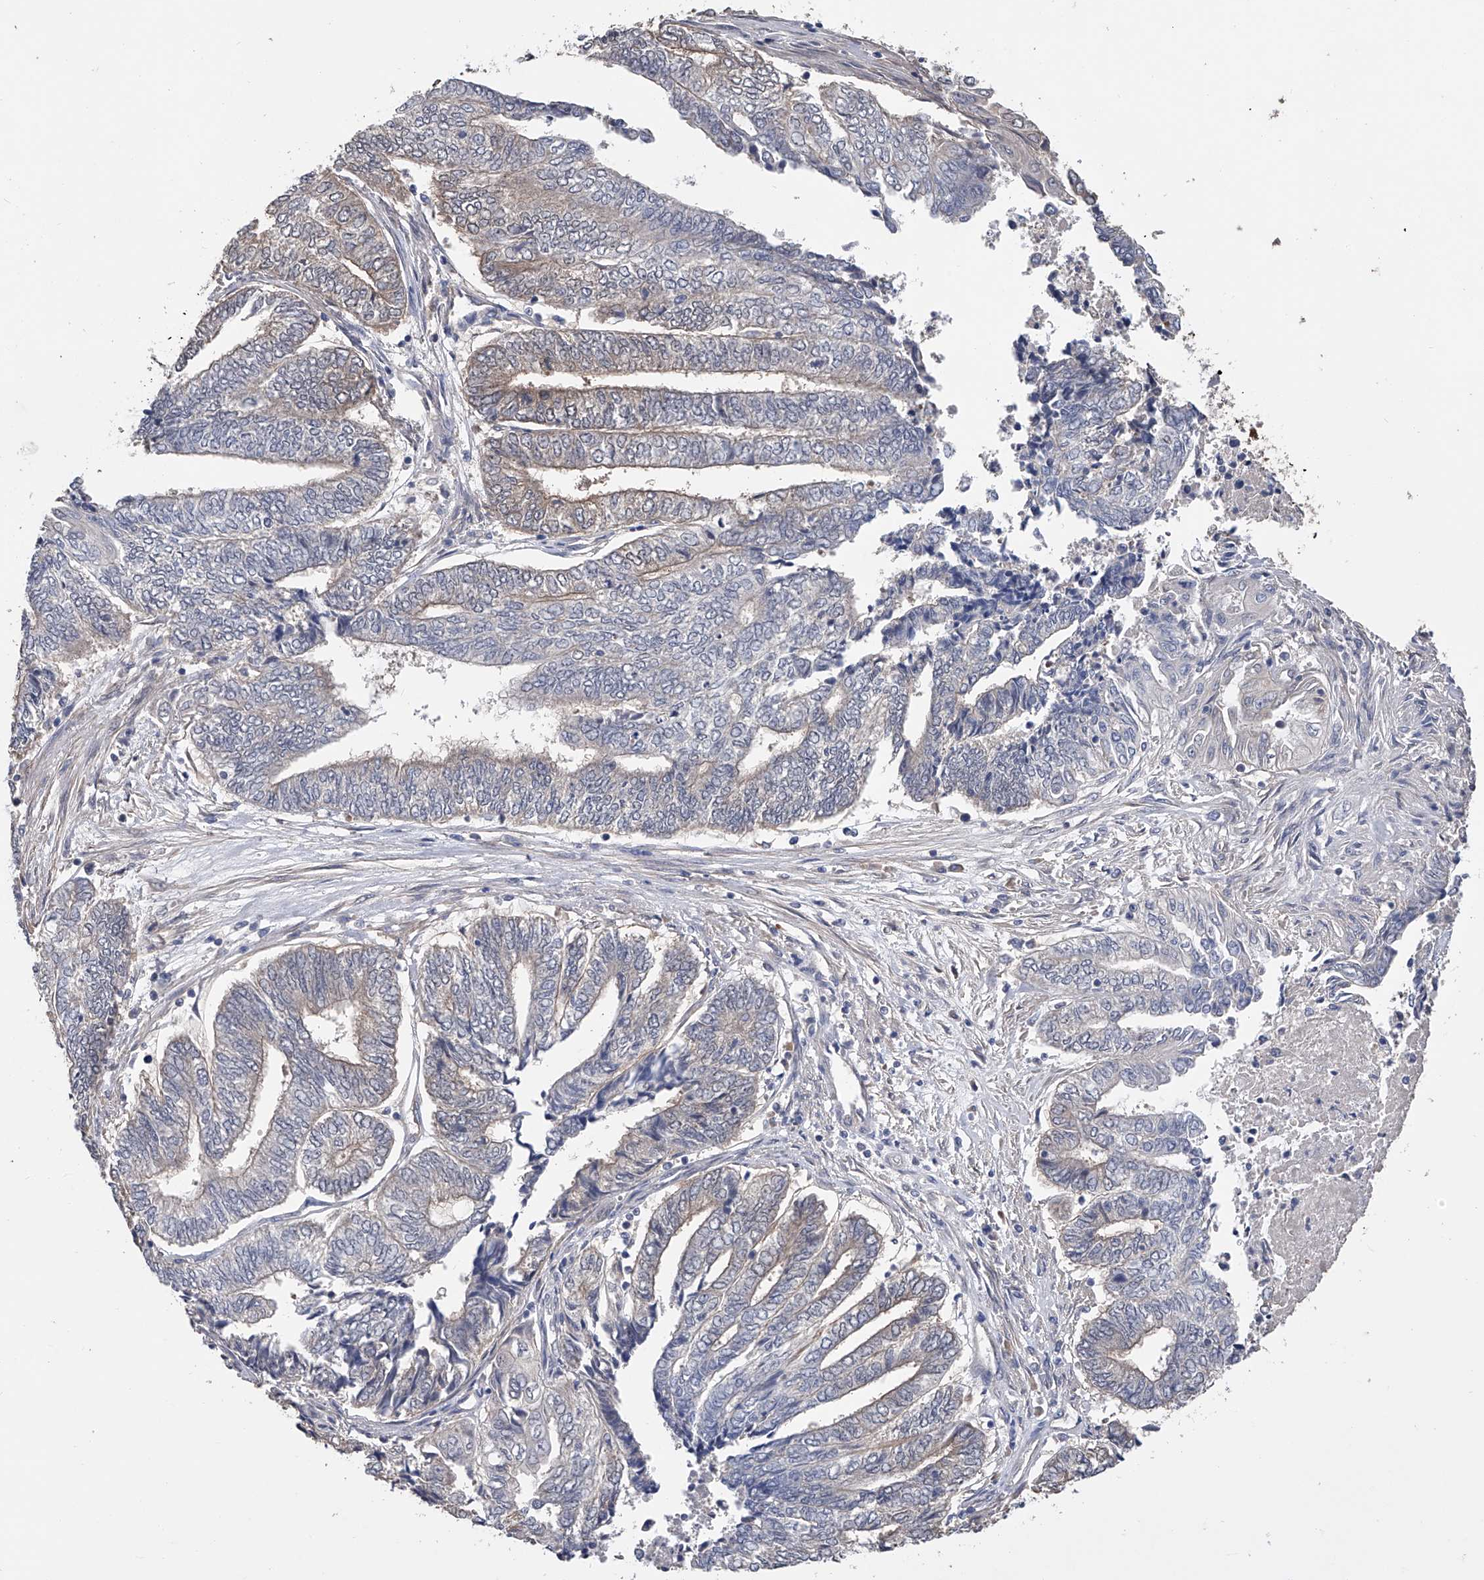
{"staining": {"intensity": "negative", "quantity": "none", "location": "none"}, "tissue": "endometrial cancer", "cell_type": "Tumor cells", "image_type": "cancer", "snomed": [{"axis": "morphology", "description": "Adenocarcinoma, NOS"}, {"axis": "topography", "description": "Uterus"}, {"axis": "topography", "description": "Endometrium"}], "caption": "Immunohistochemistry (IHC) histopathology image of endometrial cancer stained for a protein (brown), which shows no positivity in tumor cells.", "gene": "CFAP298", "patient": {"sex": "female", "age": 70}}